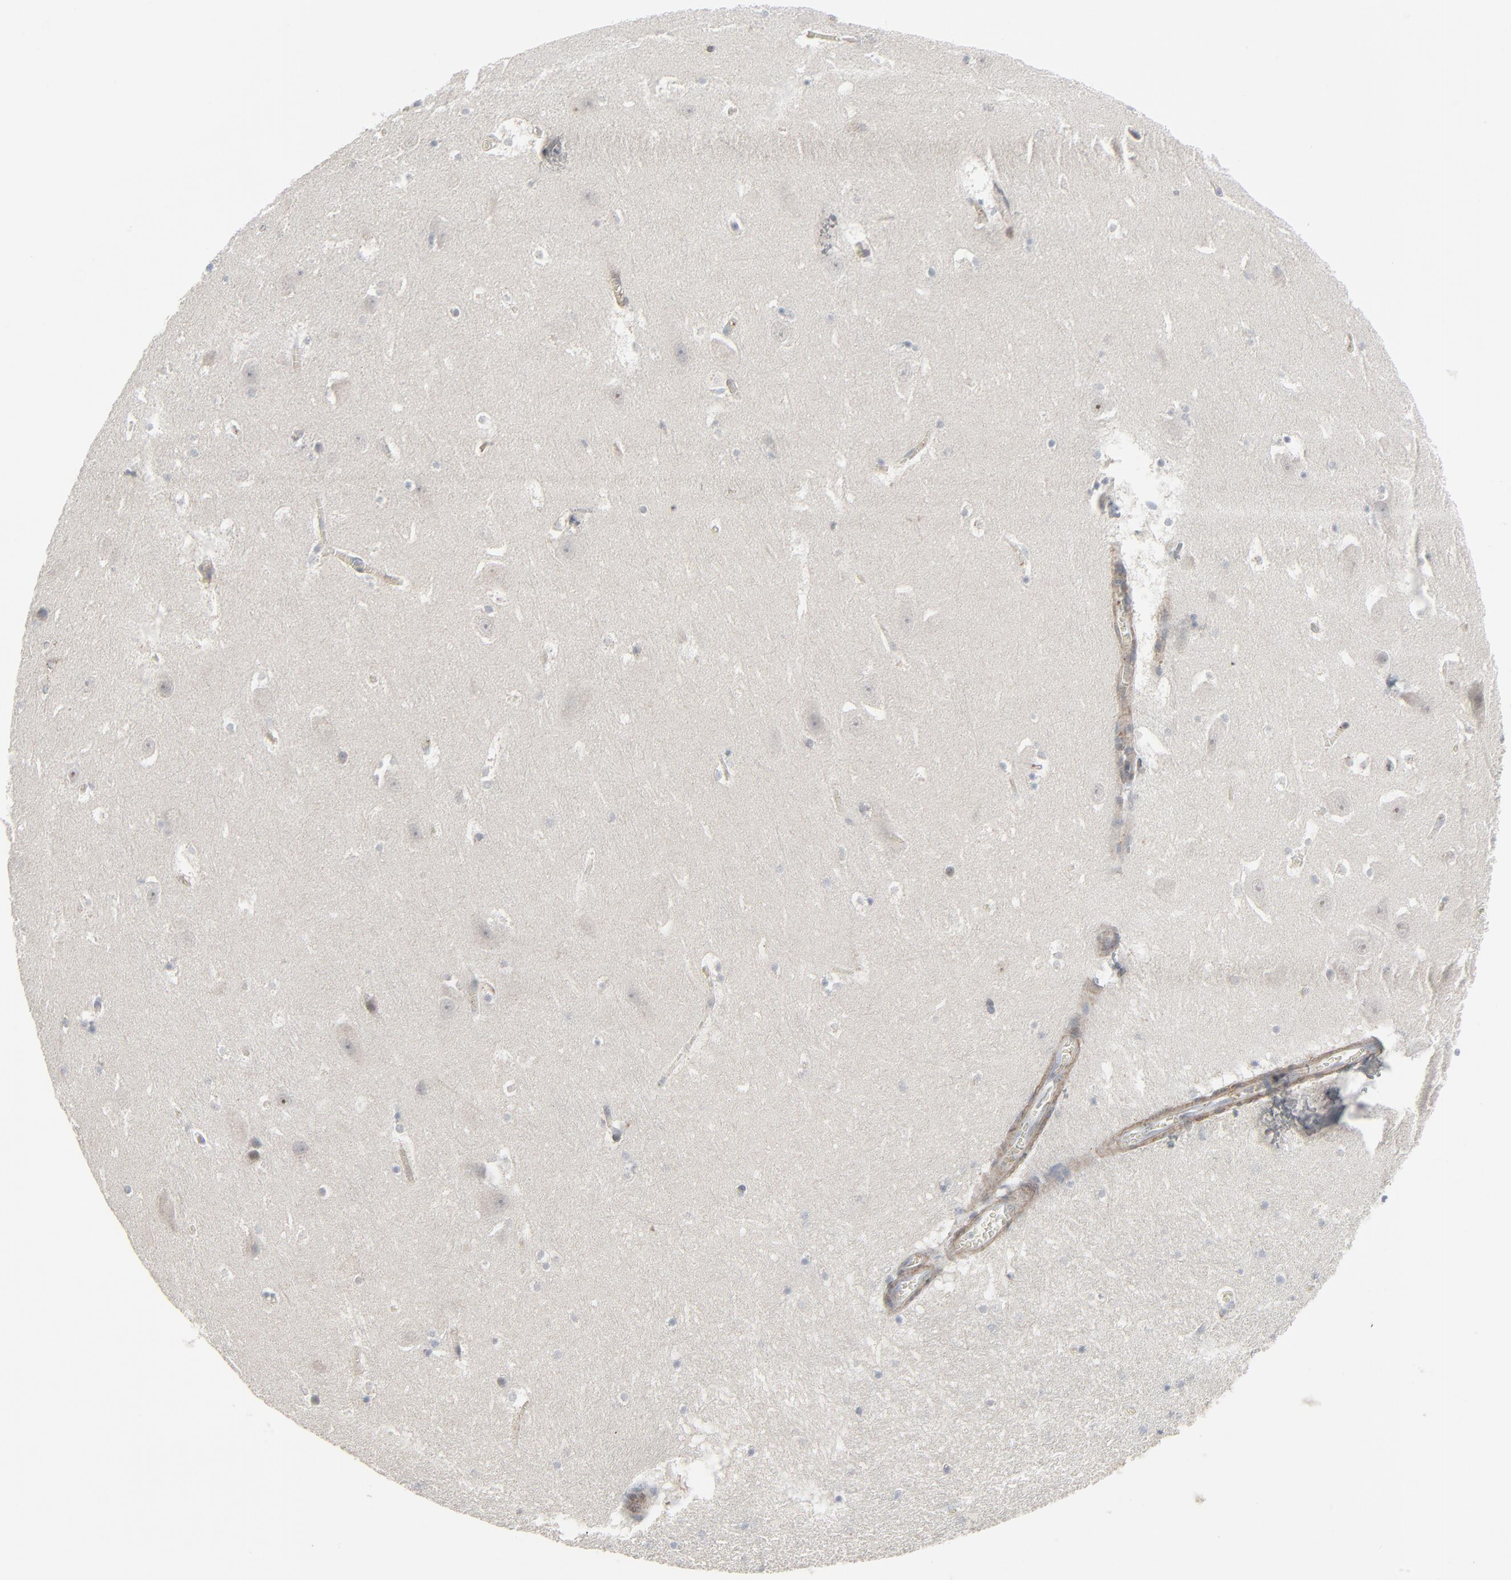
{"staining": {"intensity": "negative", "quantity": "none", "location": "none"}, "tissue": "hippocampus", "cell_type": "Glial cells", "image_type": "normal", "snomed": [{"axis": "morphology", "description": "Normal tissue, NOS"}, {"axis": "topography", "description": "Hippocampus"}], "caption": "DAB (3,3'-diaminobenzidine) immunohistochemical staining of unremarkable hippocampus displays no significant staining in glial cells.", "gene": "NEUROD1", "patient": {"sex": "male", "age": 45}}